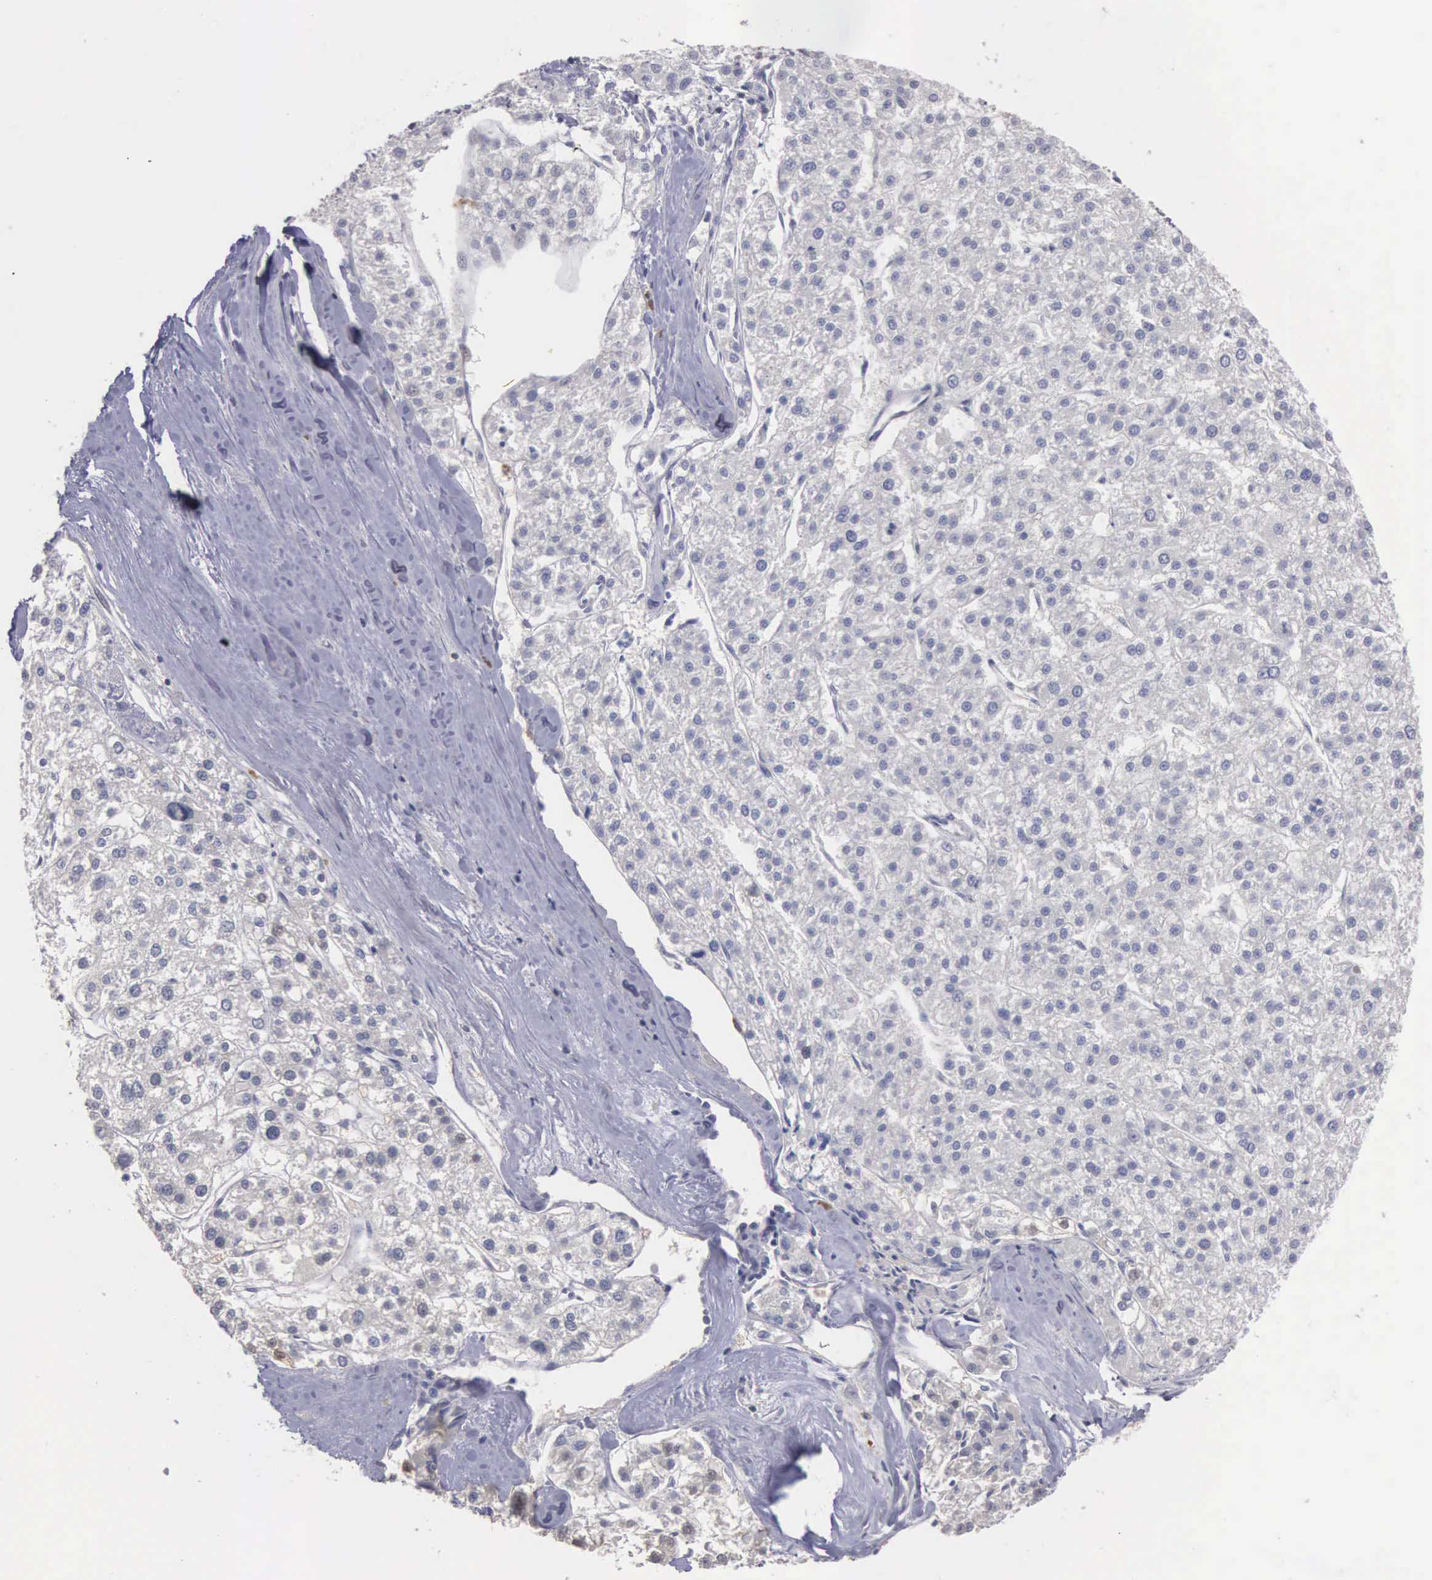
{"staining": {"intensity": "negative", "quantity": "none", "location": "none"}, "tissue": "liver cancer", "cell_type": "Tumor cells", "image_type": "cancer", "snomed": [{"axis": "morphology", "description": "Carcinoma, Hepatocellular, NOS"}, {"axis": "topography", "description": "Liver"}], "caption": "High power microscopy histopathology image of an immunohistochemistry (IHC) photomicrograph of liver hepatocellular carcinoma, revealing no significant staining in tumor cells. (DAB IHC, high magnification).", "gene": "ENO3", "patient": {"sex": "female", "age": 85}}